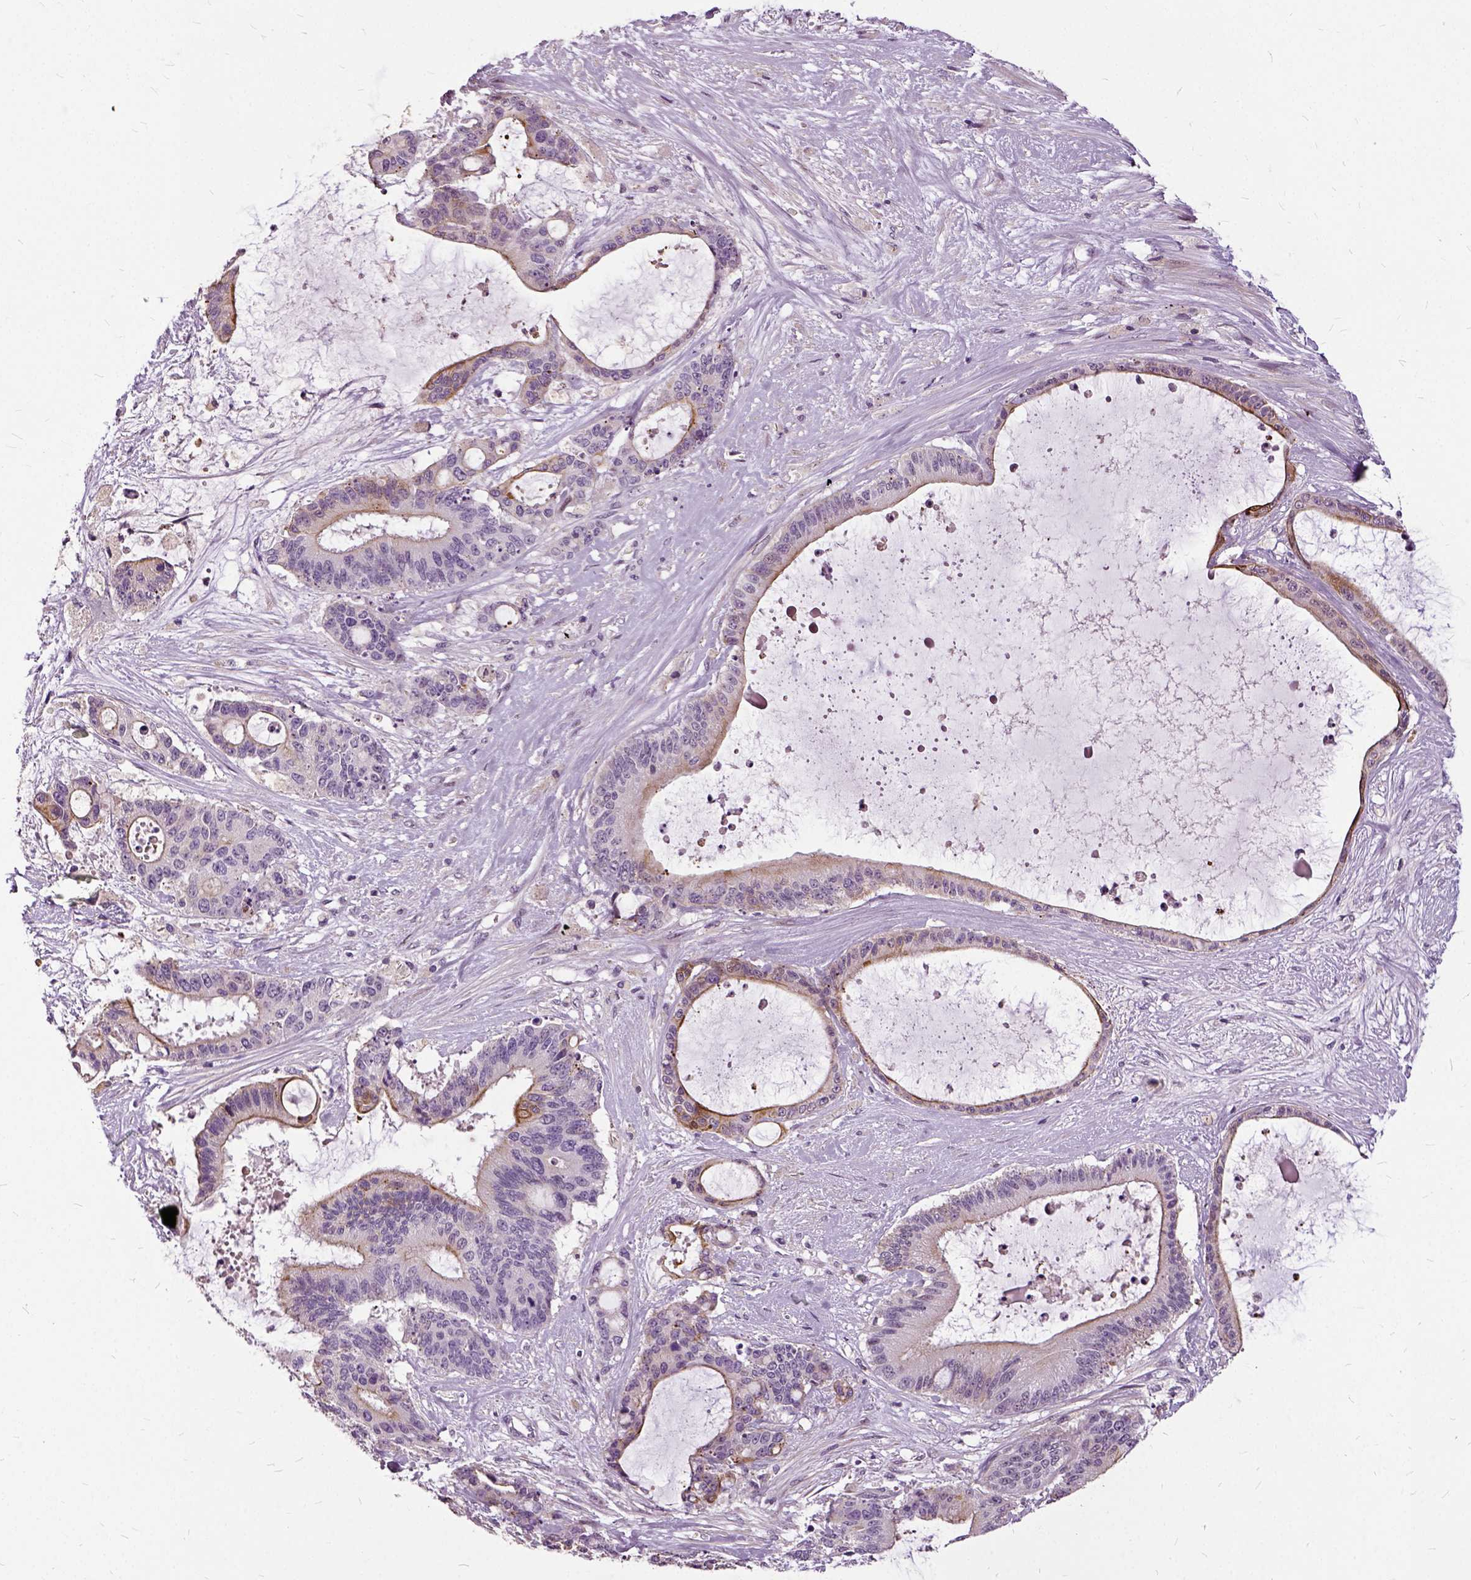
{"staining": {"intensity": "moderate", "quantity": "<25%", "location": "cytoplasmic/membranous"}, "tissue": "liver cancer", "cell_type": "Tumor cells", "image_type": "cancer", "snomed": [{"axis": "morphology", "description": "Normal tissue, NOS"}, {"axis": "morphology", "description": "Cholangiocarcinoma"}, {"axis": "topography", "description": "Liver"}, {"axis": "topography", "description": "Peripheral nerve tissue"}], "caption": "Immunohistochemical staining of human liver cholangiocarcinoma displays low levels of moderate cytoplasmic/membranous expression in about <25% of tumor cells.", "gene": "ILRUN", "patient": {"sex": "female", "age": 73}}